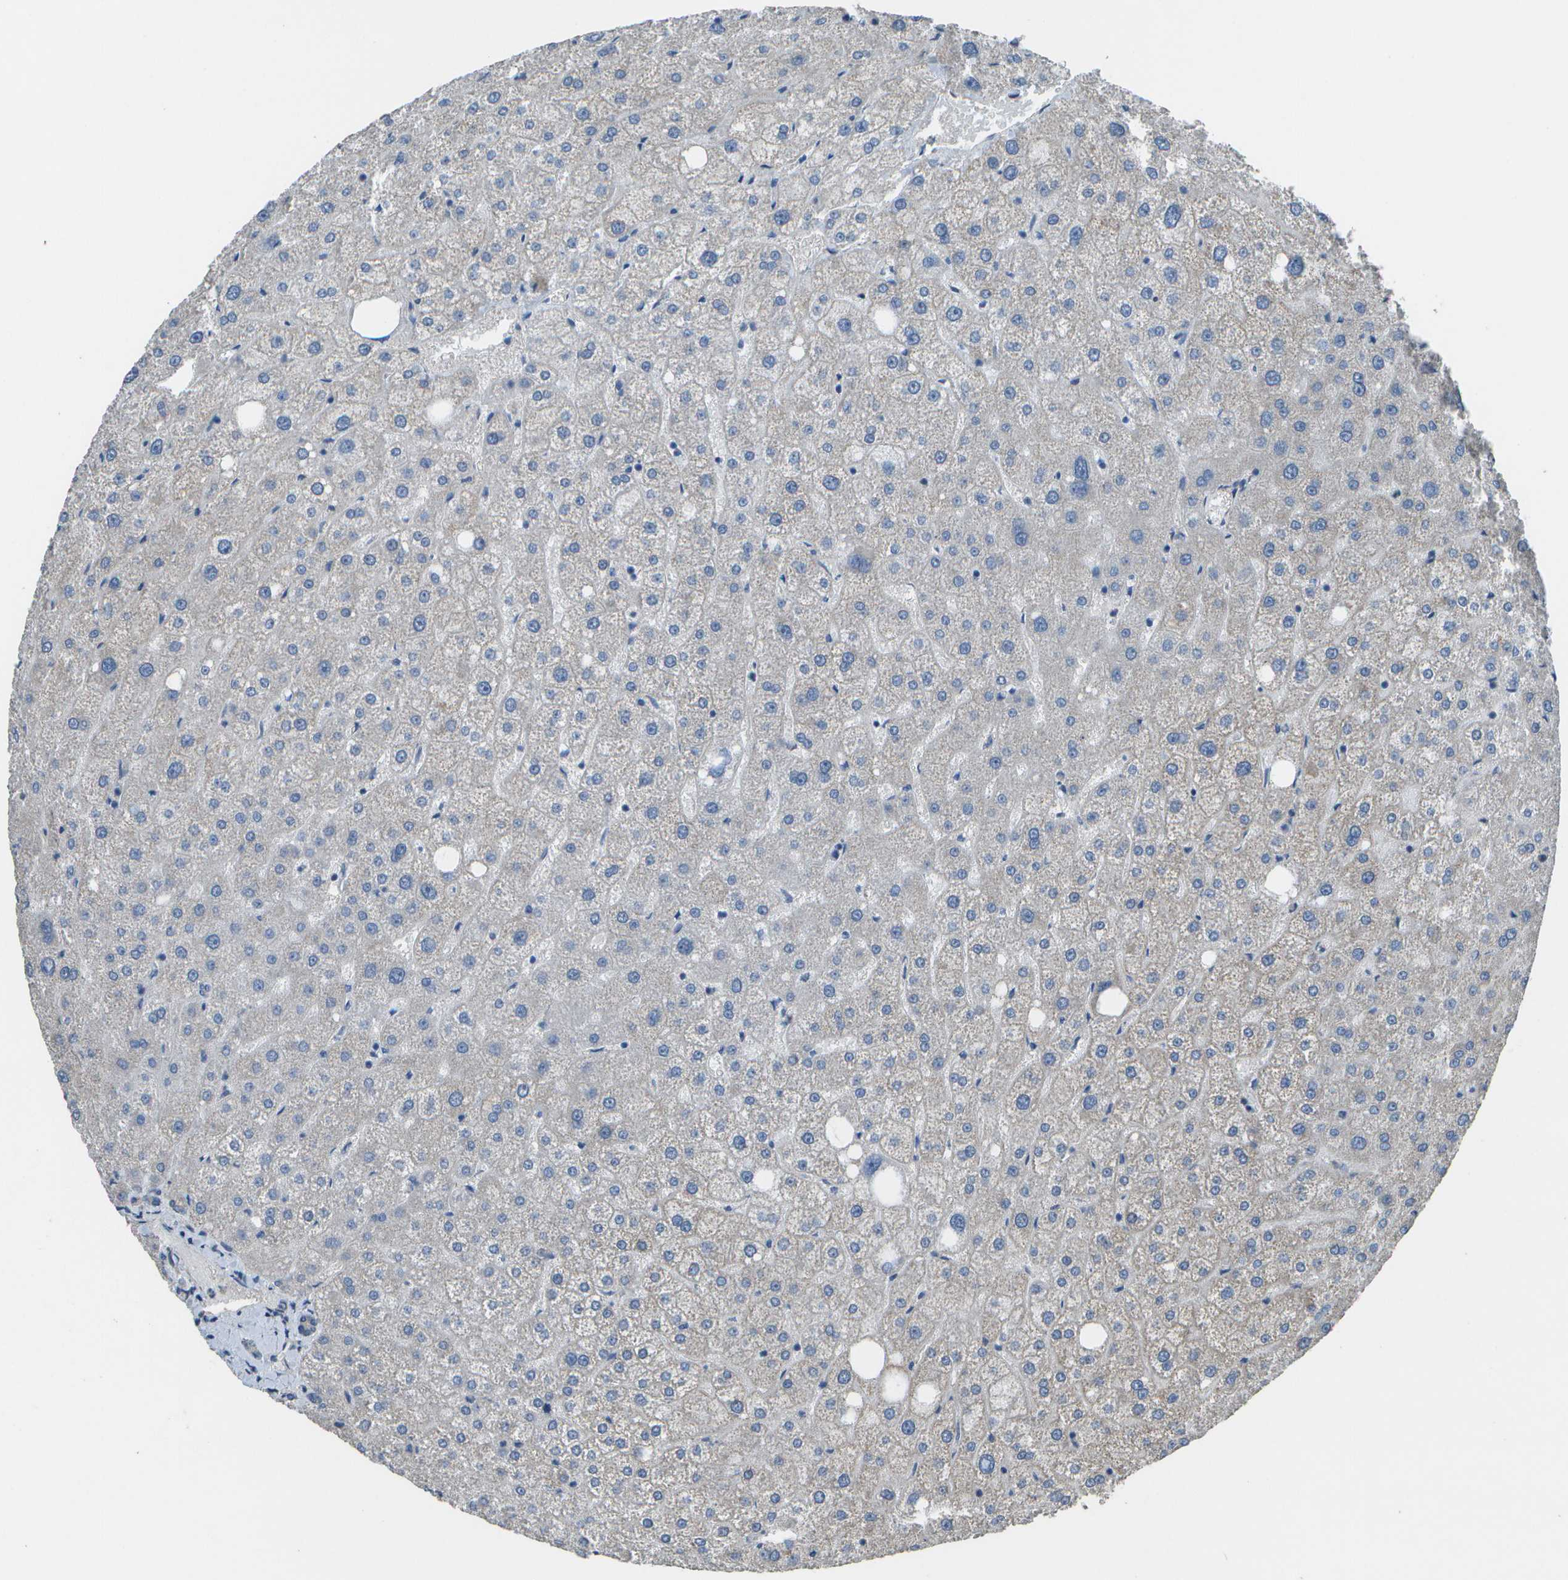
{"staining": {"intensity": "weak", "quantity": "<25%", "location": "cytoplasmic/membranous"}, "tissue": "liver", "cell_type": "Cholangiocytes", "image_type": "normal", "snomed": [{"axis": "morphology", "description": "Normal tissue, NOS"}, {"axis": "topography", "description": "Liver"}], "caption": "A micrograph of human liver is negative for staining in cholangiocytes. (Brightfield microscopy of DAB immunohistochemistry at high magnification).", "gene": "CLNS1A", "patient": {"sex": "male", "age": 73}}